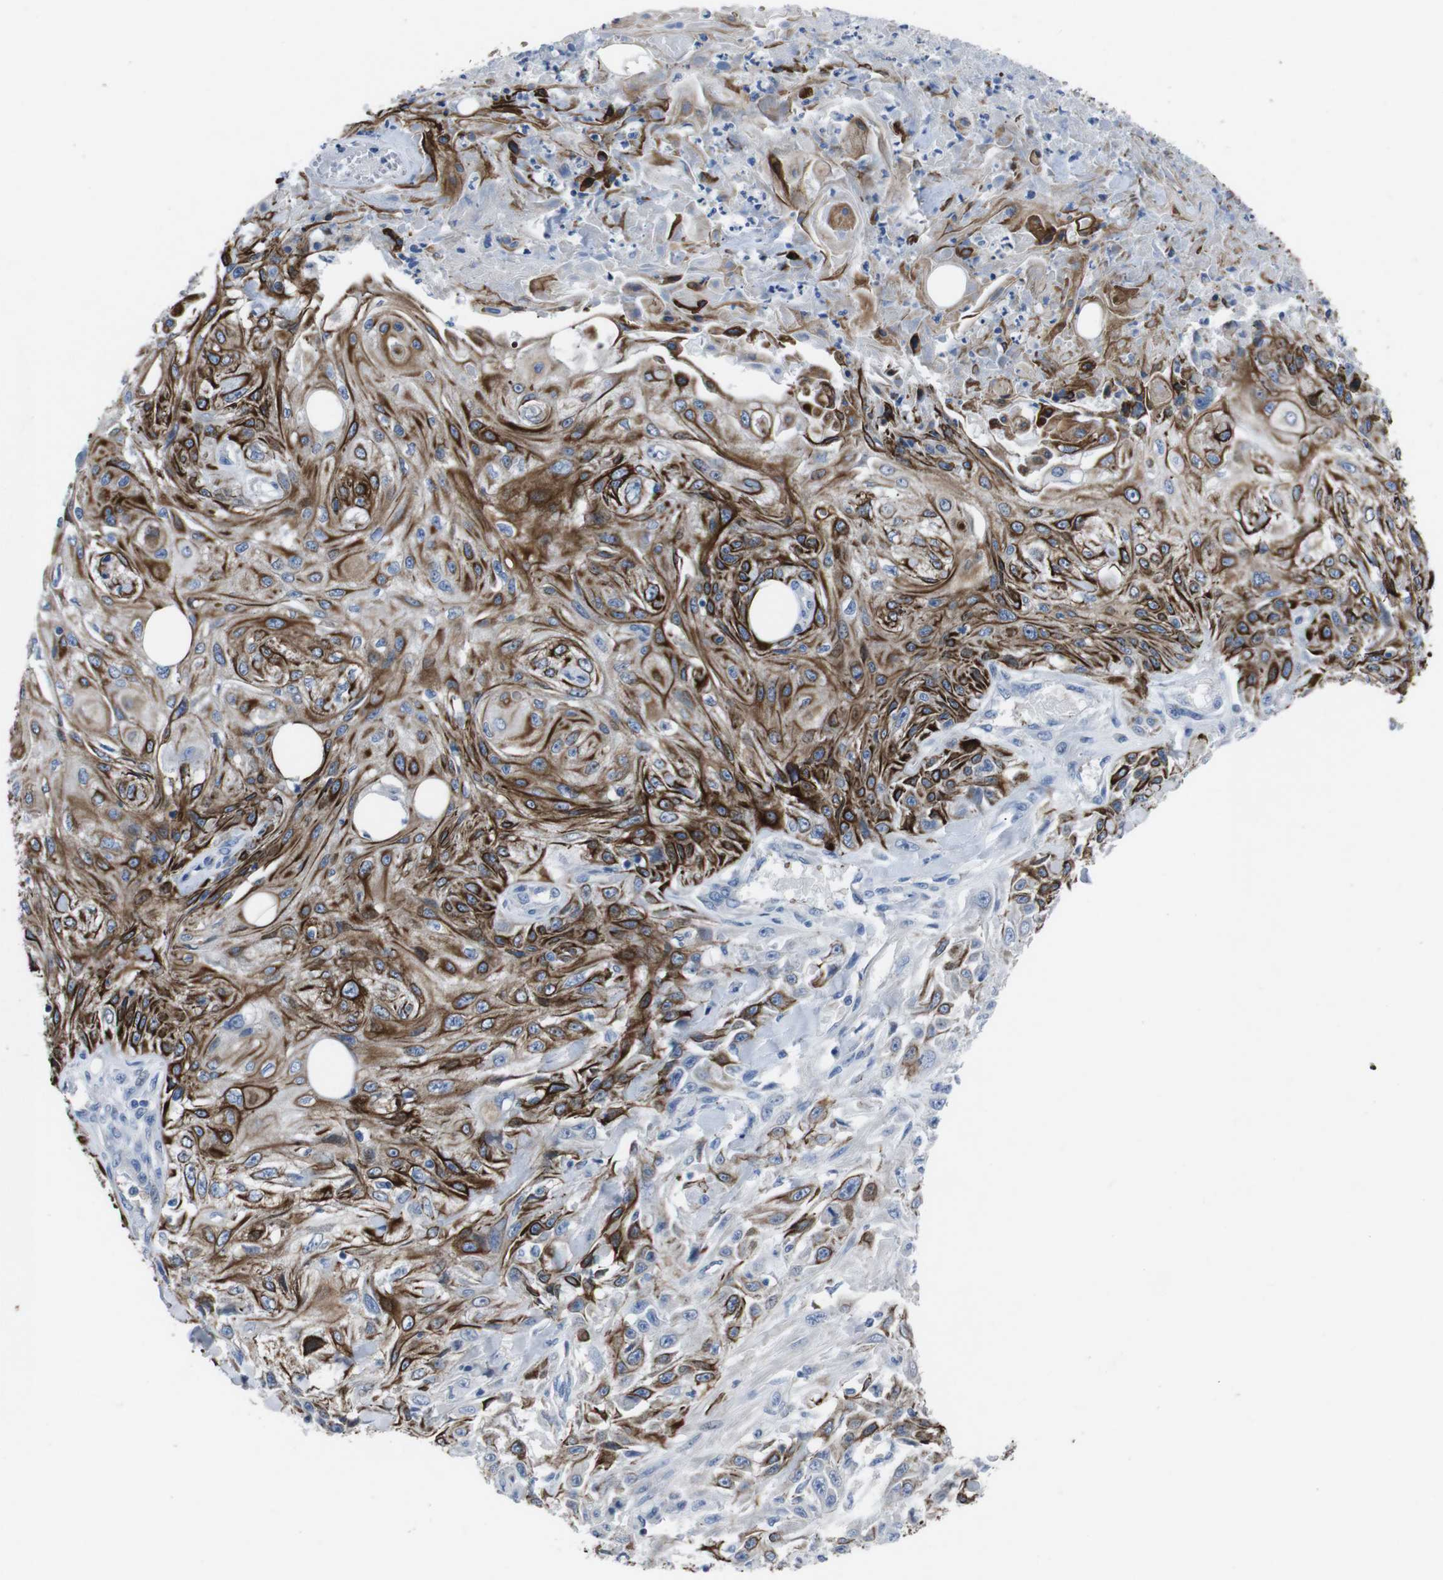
{"staining": {"intensity": "strong", "quantity": ">75%", "location": "cytoplasmic/membranous"}, "tissue": "skin cancer", "cell_type": "Tumor cells", "image_type": "cancer", "snomed": [{"axis": "morphology", "description": "Squamous cell carcinoma, NOS"}, {"axis": "topography", "description": "Skin"}], "caption": "Strong cytoplasmic/membranous positivity for a protein is appreciated in about >75% of tumor cells of skin cancer using immunohistochemistry (IHC).", "gene": "GJB2", "patient": {"sex": "male", "age": 75}}